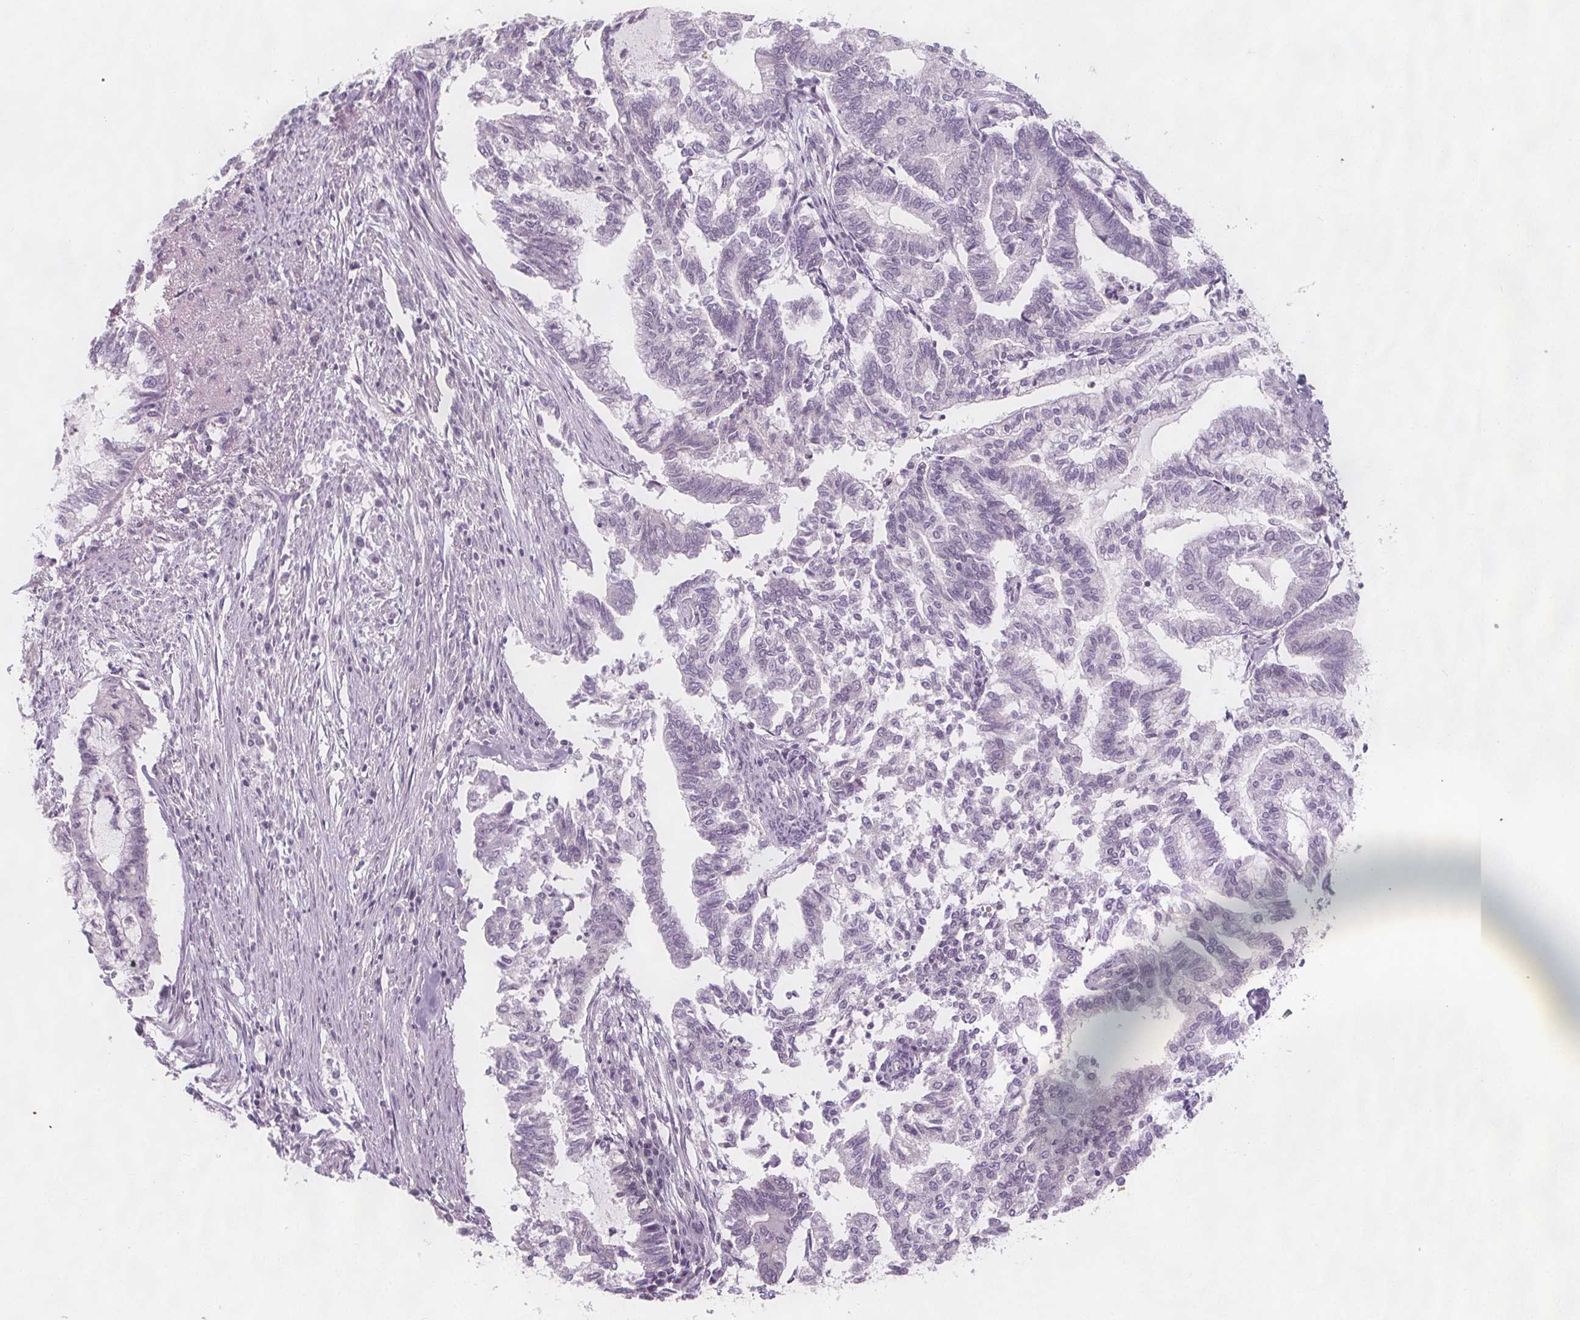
{"staining": {"intensity": "negative", "quantity": "none", "location": "none"}, "tissue": "endometrial cancer", "cell_type": "Tumor cells", "image_type": "cancer", "snomed": [{"axis": "morphology", "description": "Adenocarcinoma, NOS"}, {"axis": "topography", "description": "Endometrium"}], "caption": "Immunohistochemistry photomicrograph of neoplastic tissue: human endometrial adenocarcinoma stained with DAB exhibits no significant protein positivity in tumor cells.", "gene": "C1orf167", "patient": {"sex": "female", "age": 79}}